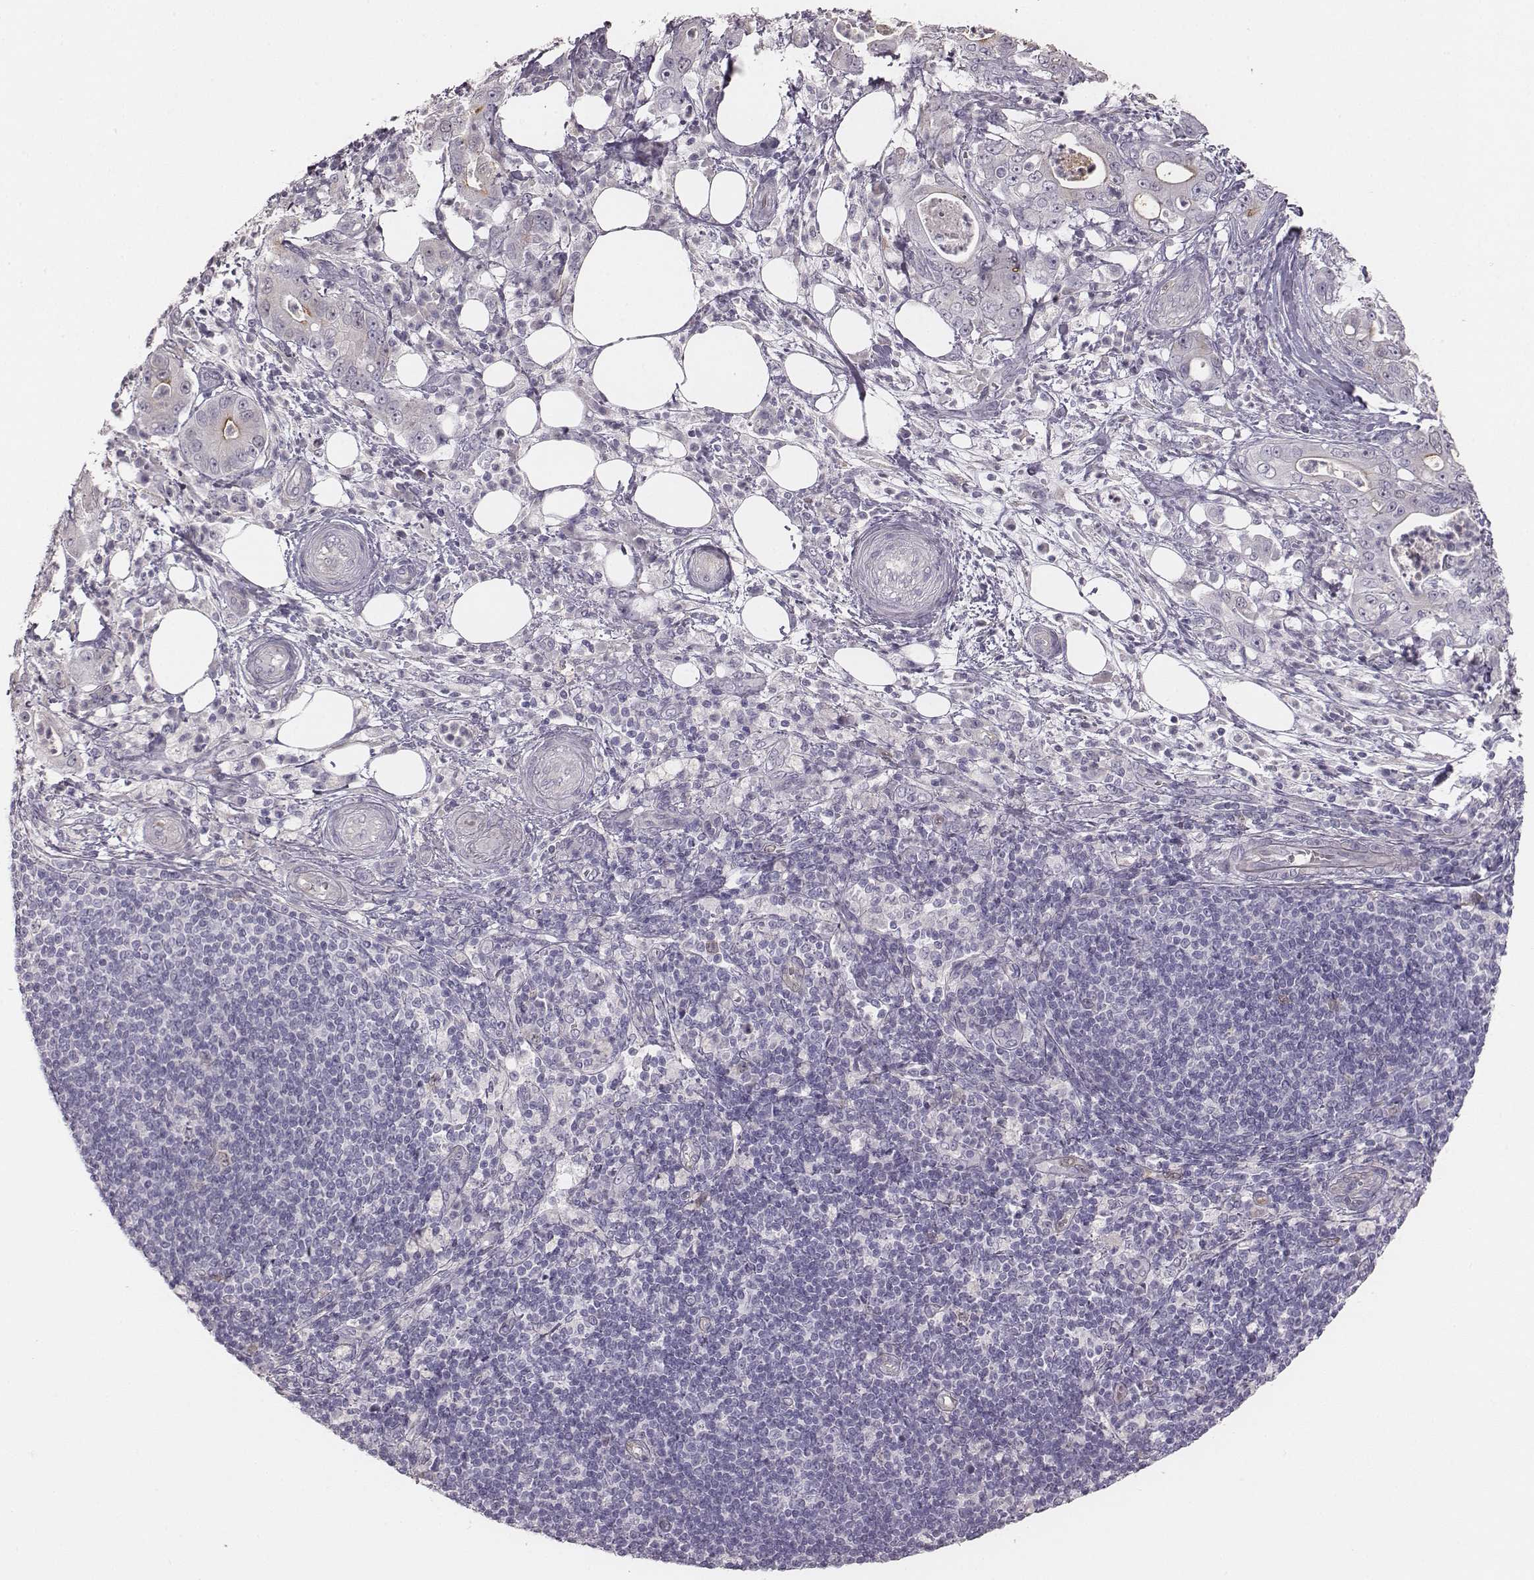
{"staining": {"intensity": "negative", "quantity": "none", "location": "none"}, "tissue": "pancreatic cancer", "cell_type": "Tumor cells", "image_type": "cancer", "snomed": [{"axis": "morphology", "description": "Adenocarcinoma, NOS"}, {"axis": "topography", "description": "Pancreas"}], "caption": "This is a histopathology image of immunohistochemistry (IHC) staining of adenocarcinoma (pancreatic), which shows no positivity in tumor cells.", "gene": "PBK", "patient": {"sex": "male", "age": 71}}